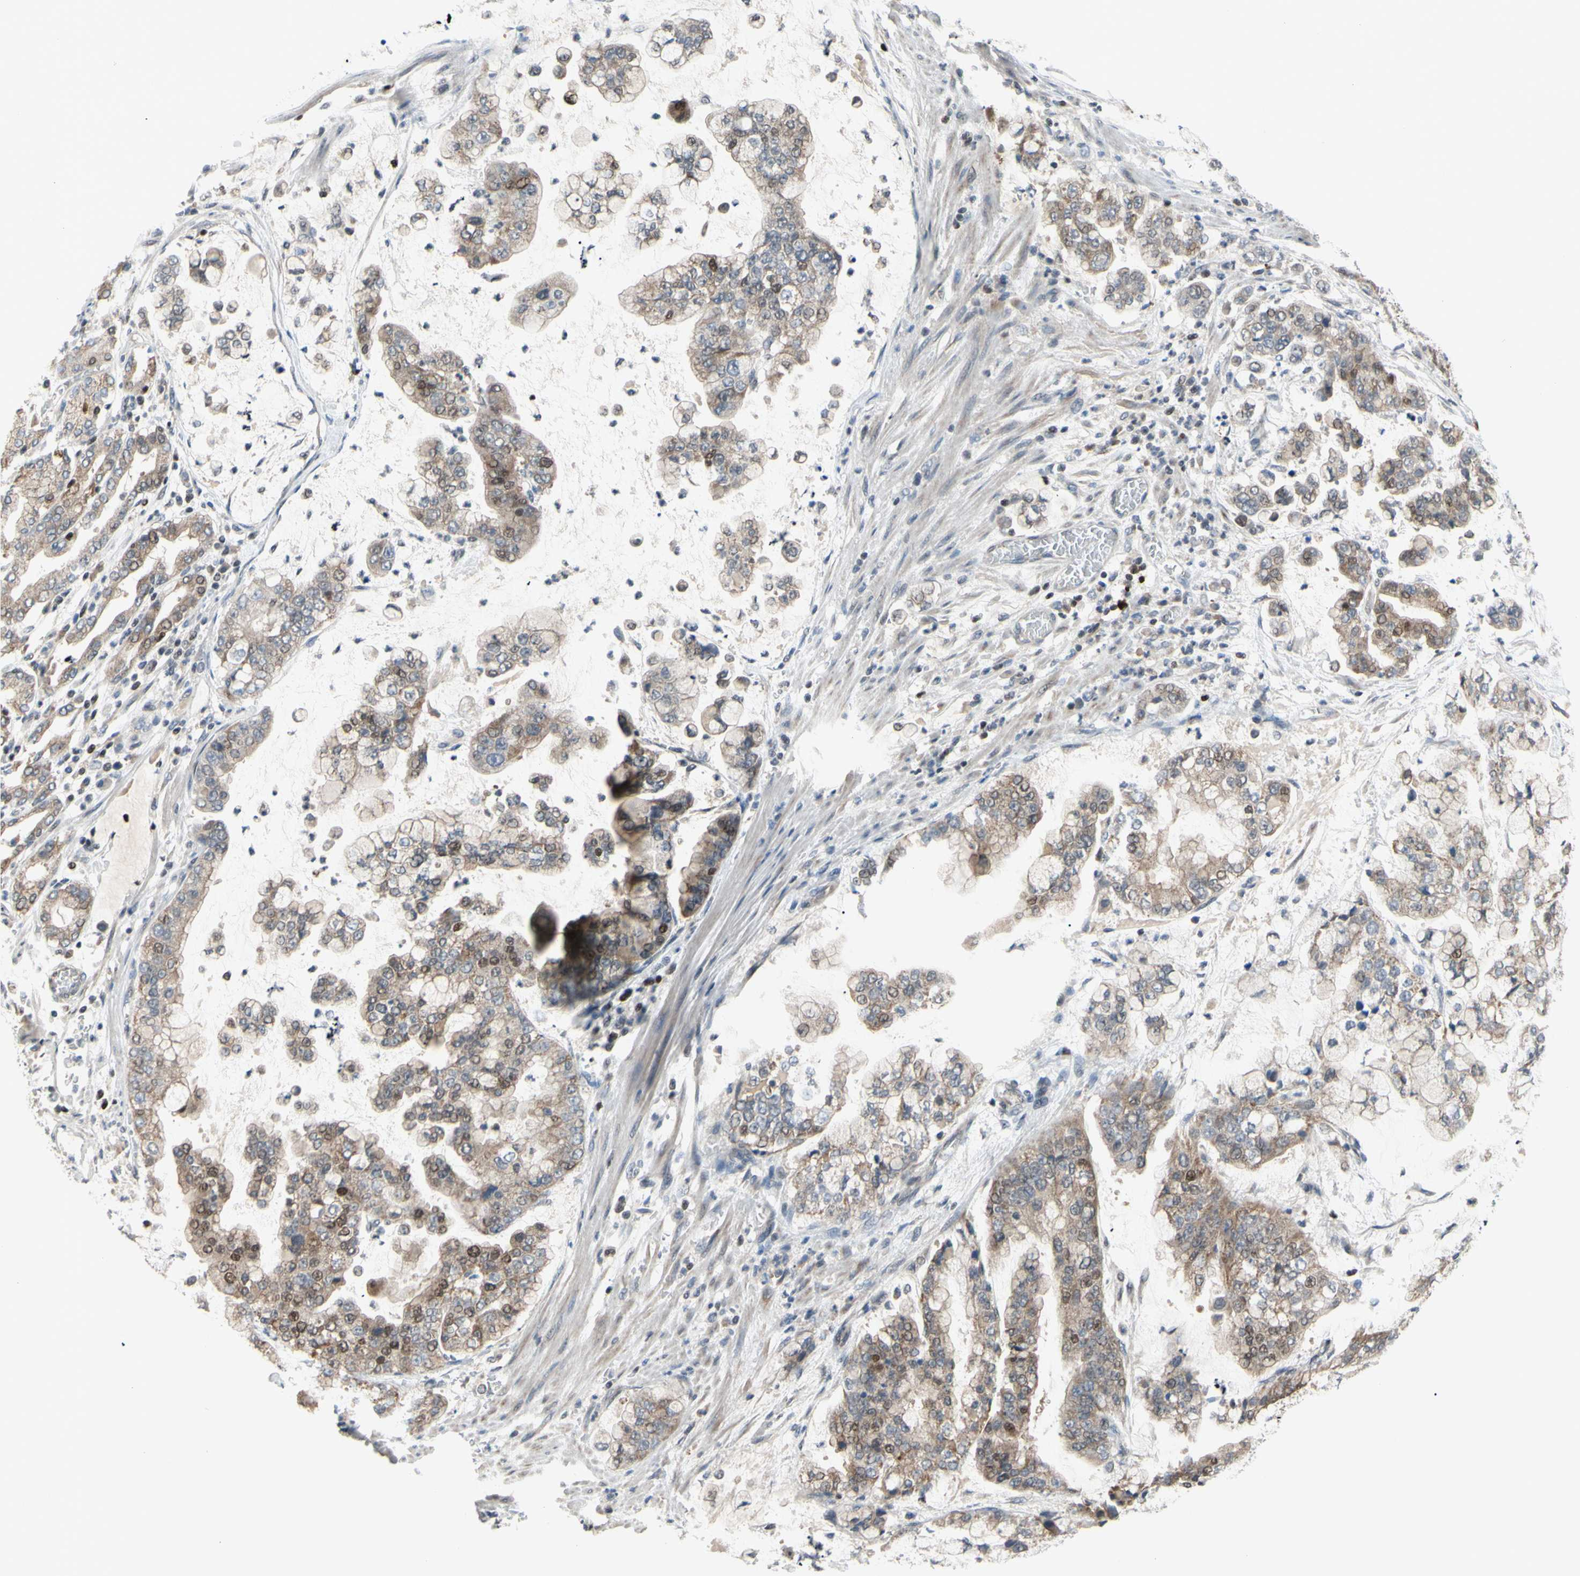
{"staining": {"intensity": "weak", "quantity": ">75%", "location": "cytoplasmic/membranous"}, "tissue": "stomach cancer", "cell_type": "Tumor cells", "image_type": "cancer", "snomed": [{"axis": "morphology", "description": "Normal tissue, NOS"}, {"axis": "morphology", "description": "Adenocarcinoma, NOS"}, {"axis": "topography", "description": "Stomach, upper"}, {"axis": "topography", "description": "Stomach"}], "caption": "Protein expression analysis of human stomach cancer (adenocarcinoma) reveals weak cytoplasmic/membranous staining in about >75% of tumor cells. (DAB IHC, brown staining for protein, blue staining for nuclei).", "gene": "SP4", "patient": {"sex": "male", "age": 76}}